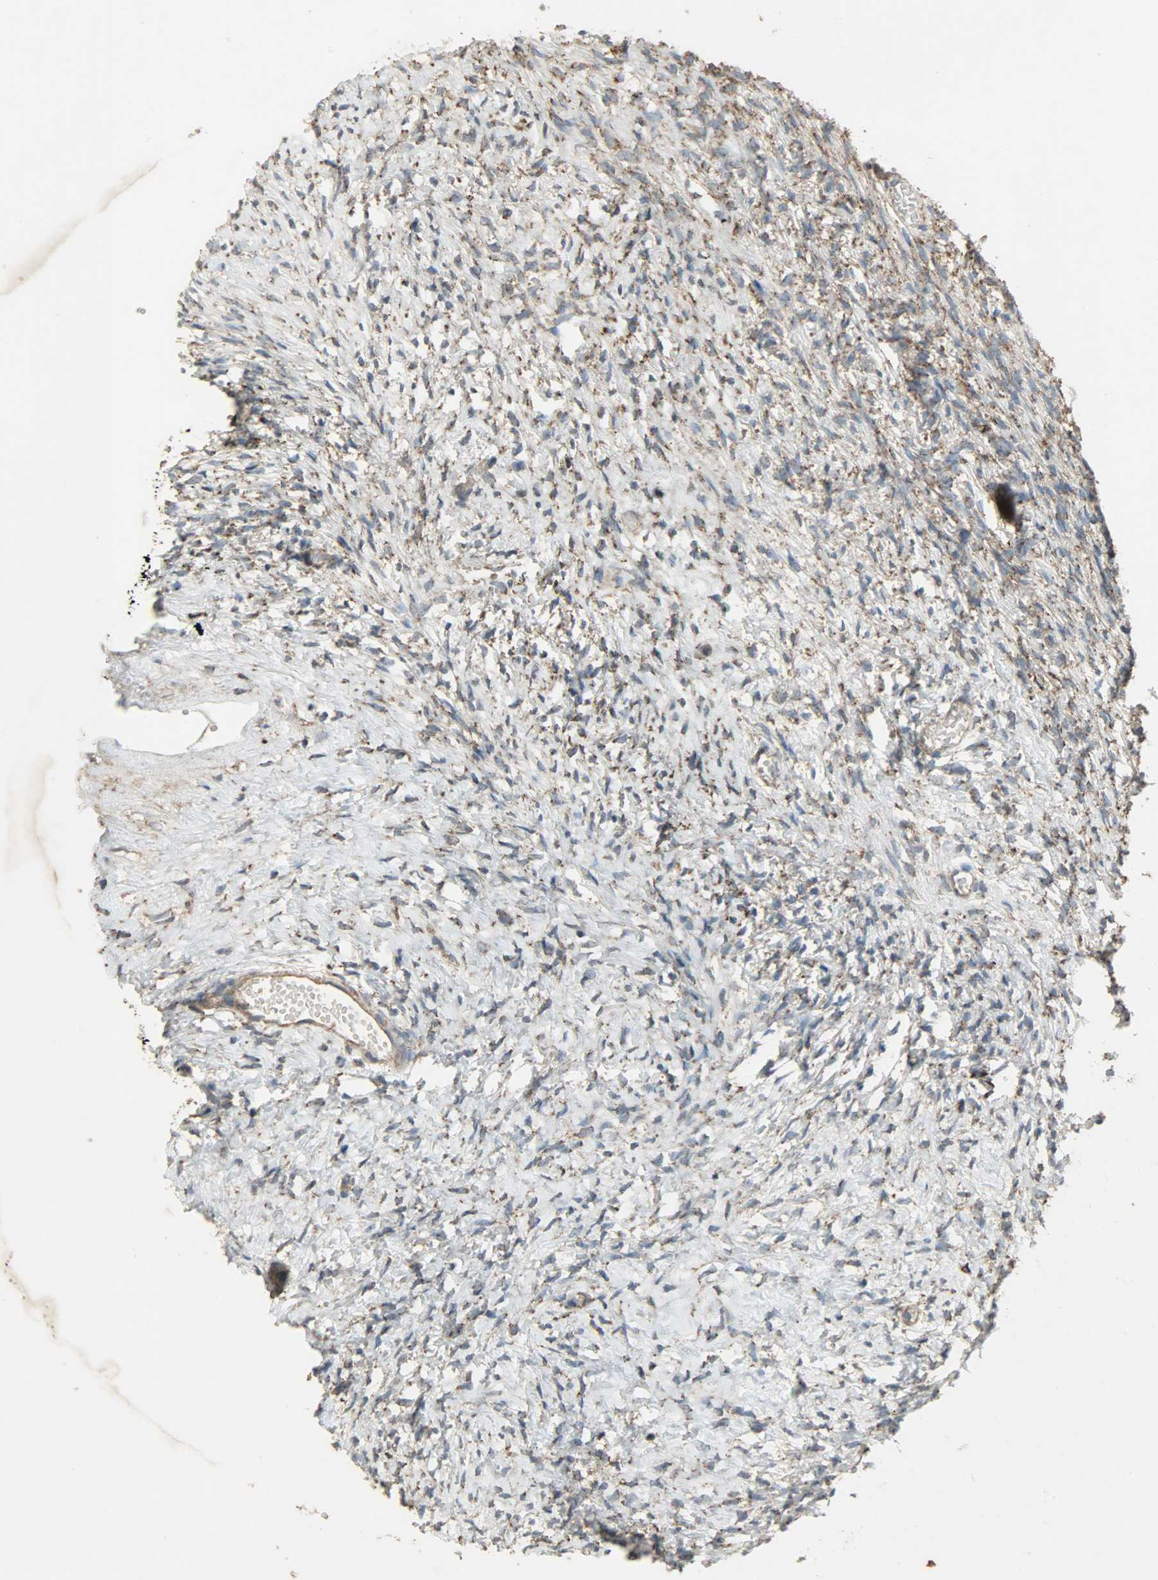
{"staining": {"intensity": "moderate", "quantity": "25%-75%", "location": "cytoplasmic/membranous"}, "tissue": "ovary", "cell_type": "Ovarian stroma cells", "image_type": "normal", "snomed": [{"axis": "morphology", "description": "Normal tissue, NOS"}, {"axis": "topography", "description": "Ovary"}], "caption": "Protein staining of benign ovary shows moderate cytoplasmic/membranous staining in about 25%-75% of ovarian stroma cells.", "gene": "AMT", "patient": {"sex": "female", "age": 35}}